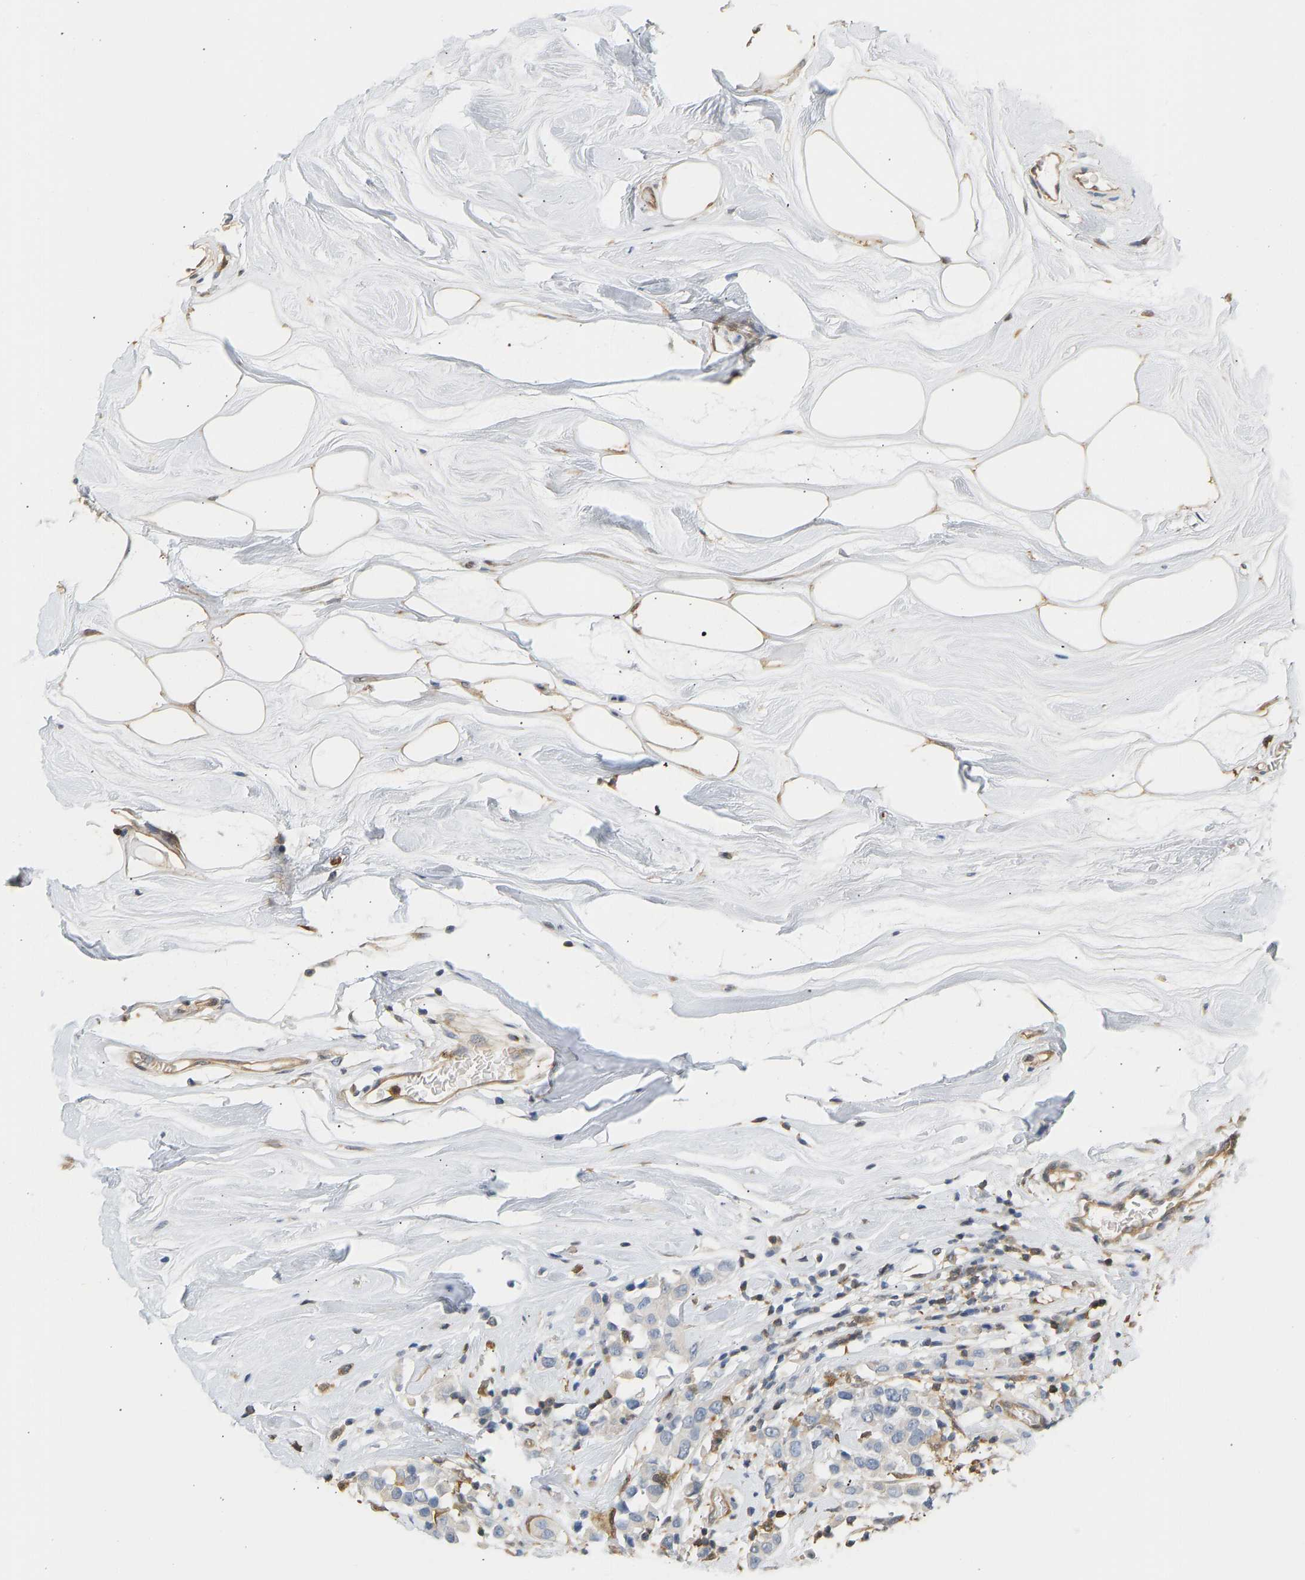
{"staining": {"intensity": "negative", "quantity": "none", "location": "none"}, "tissue": "breast cancer", "cell_type": "Tumor cells", "image_type": "cancer", "snomed": [{"axis": "morphology", "description": "Duct carcinoma"}, {"axis": "topography", "description": "Breast"}], "caption": "Protein analysis of breast intraductal carcinoma displays no significant positivity in tumor cells.", "gene": "ENO1", "patient": {"sex": "female", "age": 61}}